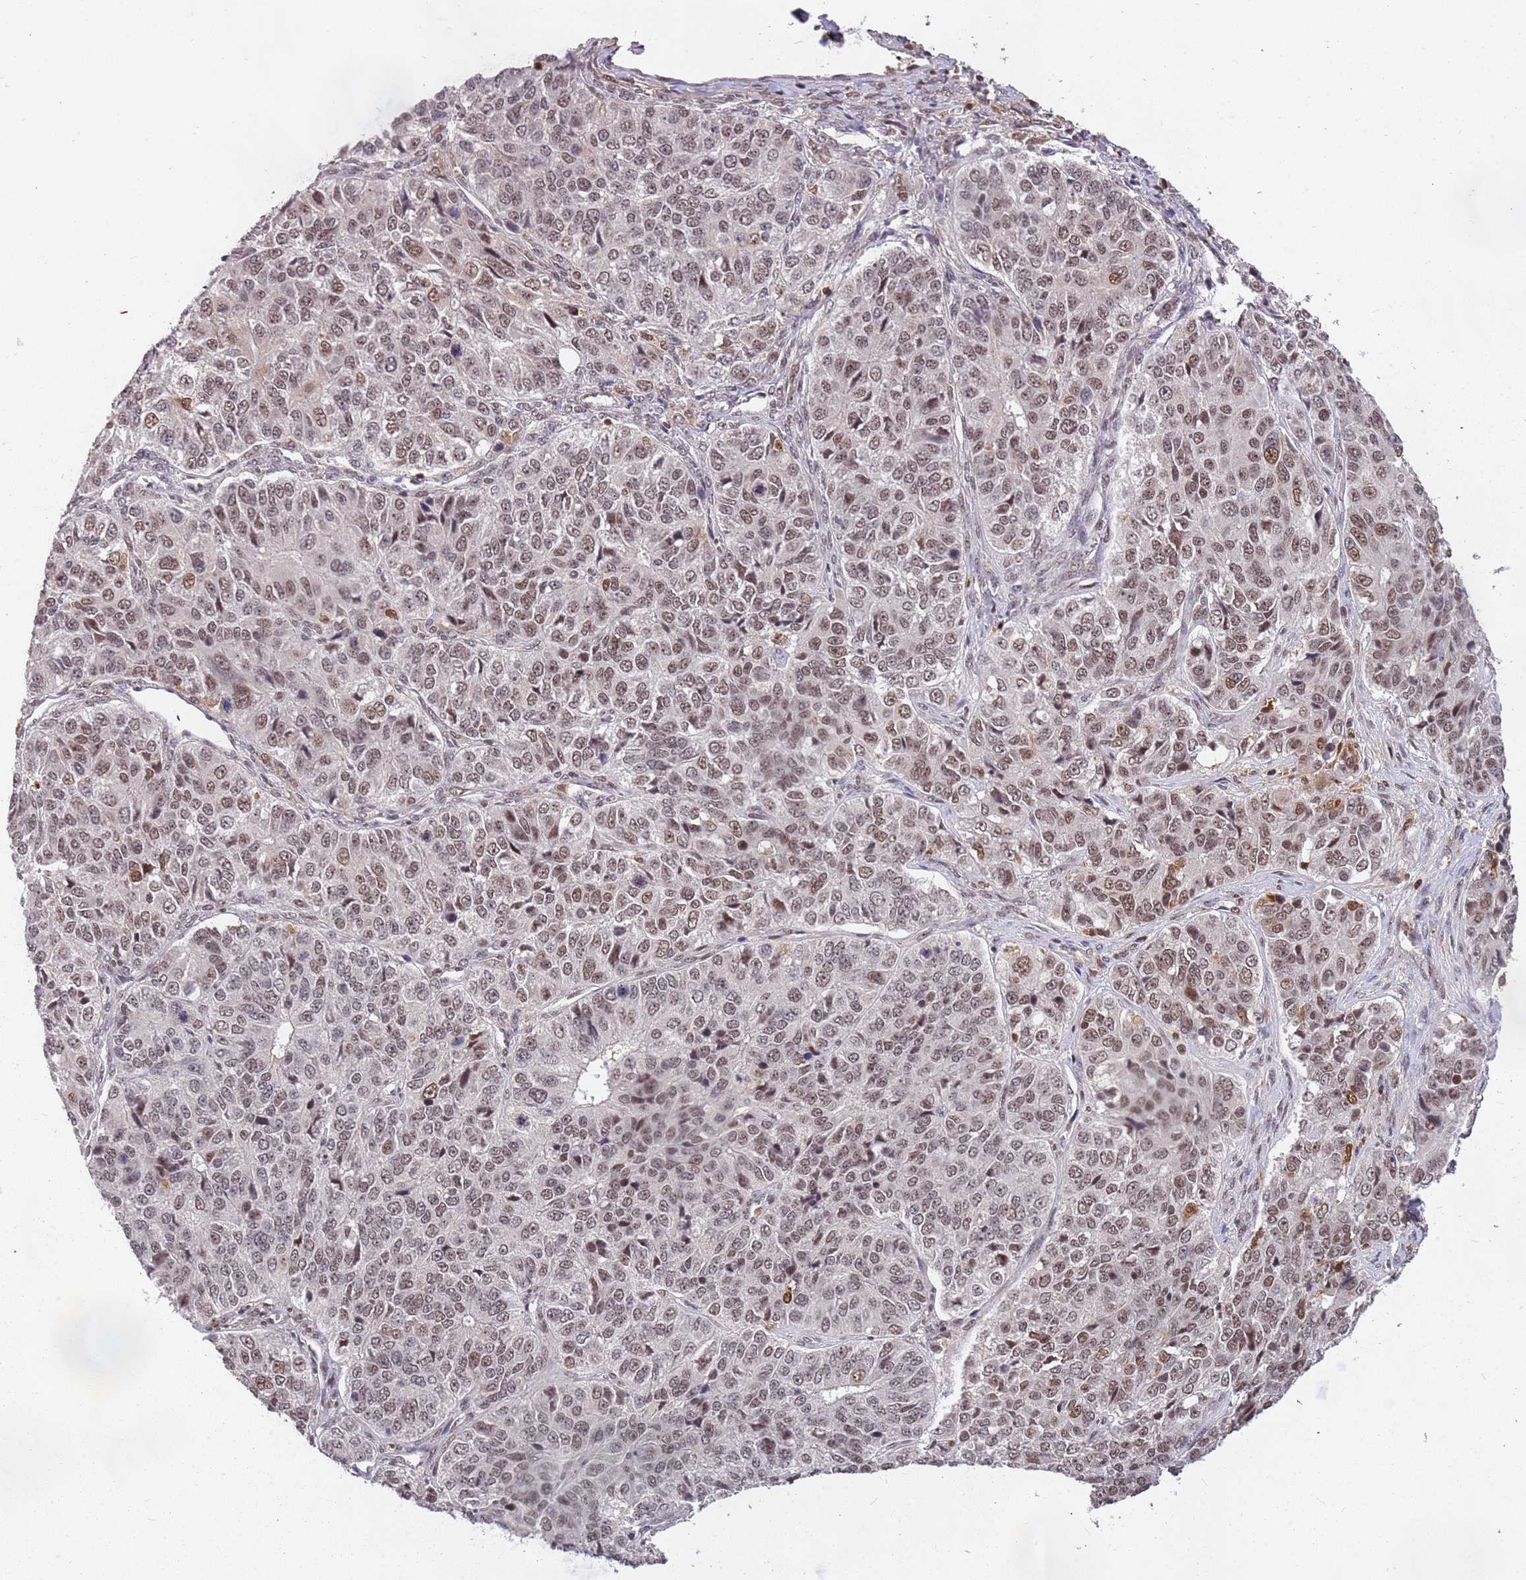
{"staining": {"intensity": "weak", "quantity": ">75%", "location": "nuclear"}, "tissue": "ovarian cancer", "cell_type": "Tumor cells", "image_type": "cancer", "snomed": [{"axis": "morphology", "description": "Carcinoma, endometroid"}, {"axis": "topography", "description": "Ovary"}], "caption": "Immunohistochemistry (IHC) micrograph of neoplastic tissue: human ovarian endometroid carcinoma stained using immunohistochemistry displays low levels of weak protein expression localized specifically in the nuclear of tumor cells, appearing as a nuclear brown color.", "gene": "GBP2", "patient": {"sex": "female", "age": 51}}